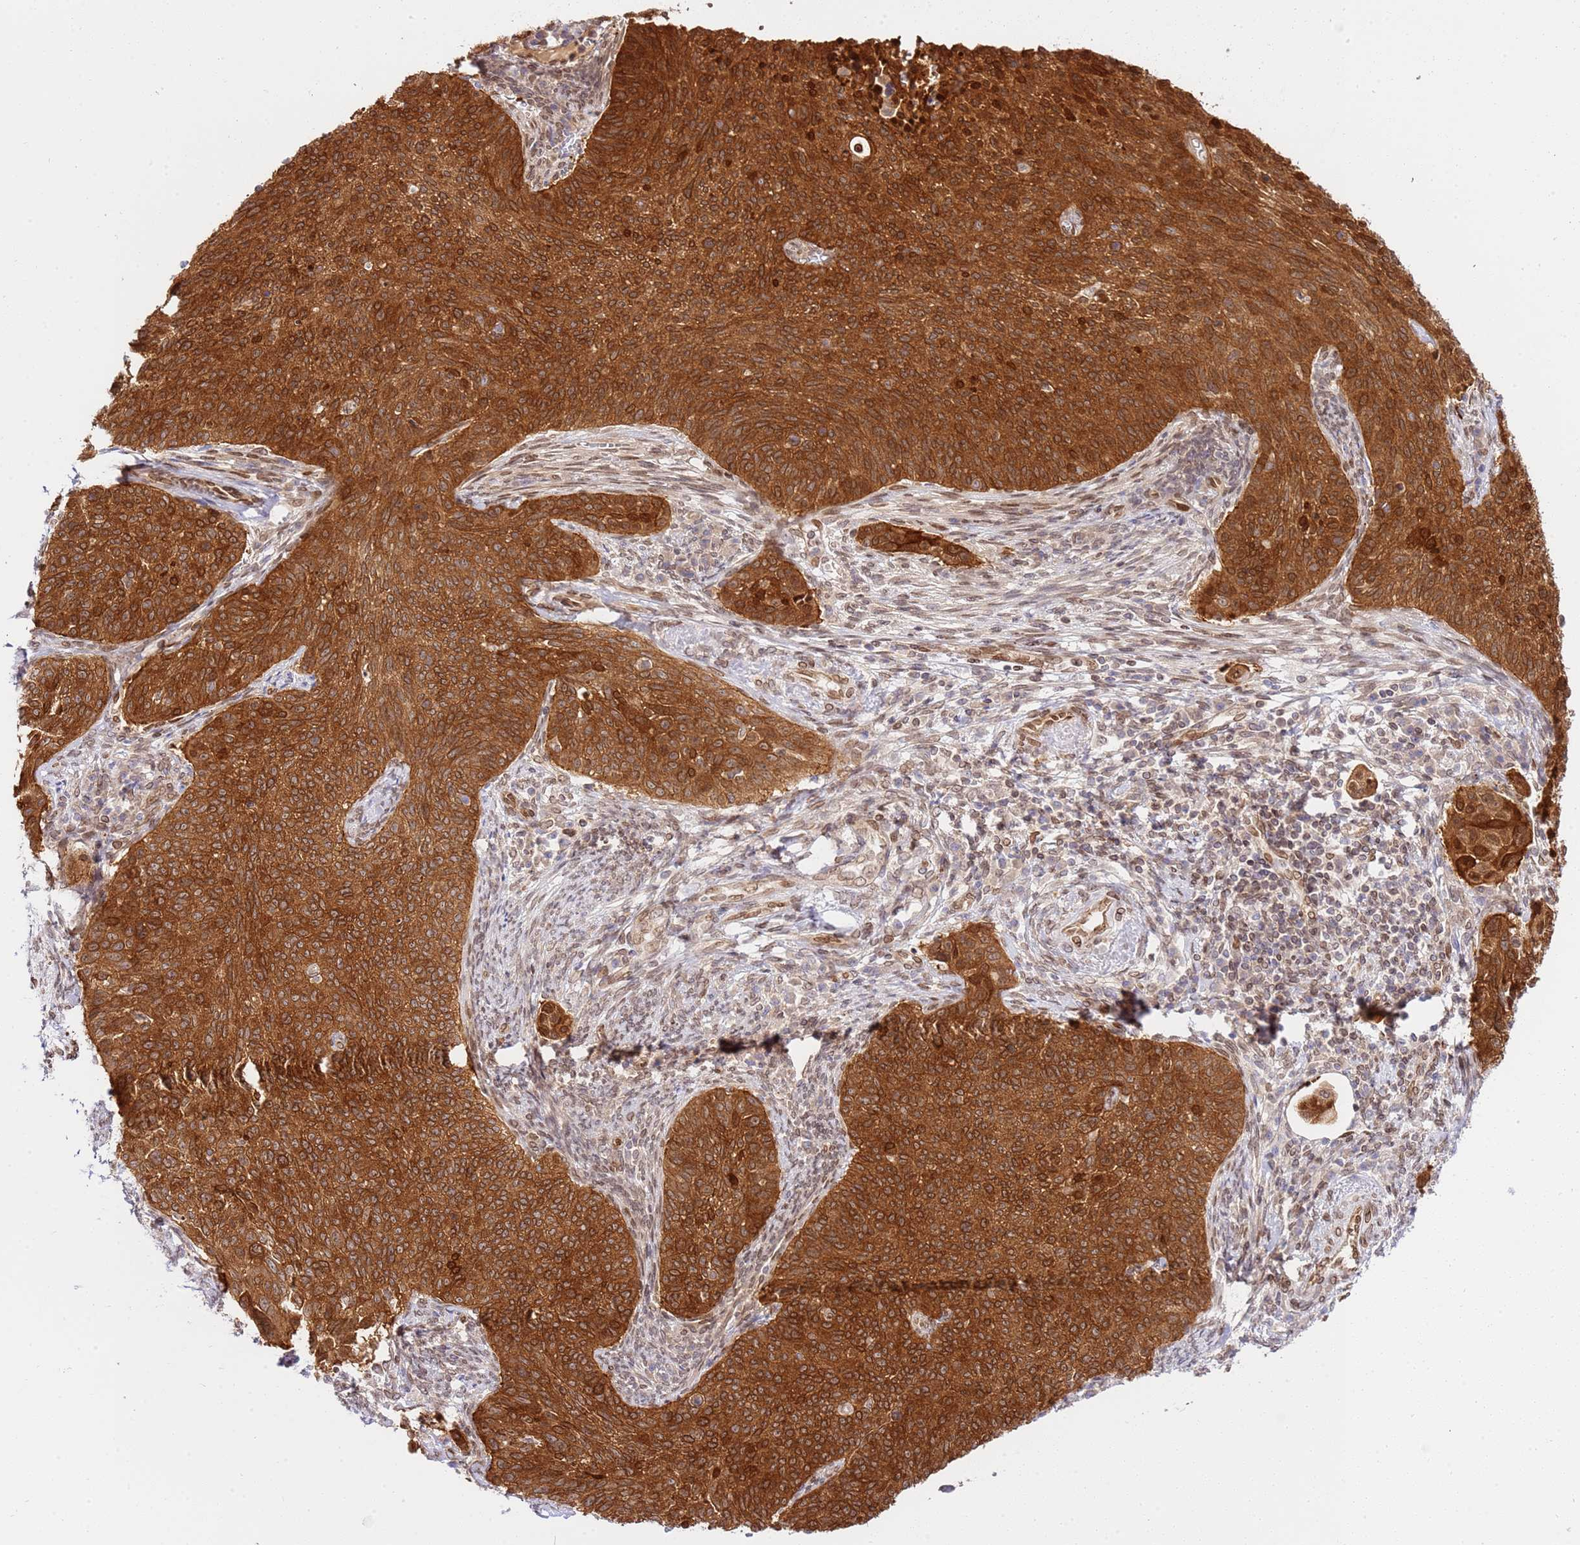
{"staining": {"intensity": "strong", "quantity": ">75%", "location": "cytoplasmic/membranous,nuclear"}, "tissue": "cervical cancer", "cell_type": "Tumor cells", "image_type": "cancer", "snomed": [{"axis": "morphology", "description": "Squamous cell carcinoma, NOS"}, {"axis": "topography", "description": "Cervix"}], "caption": "Protein staining demonstrates strong cytoplasmic/membranous and nuclear staining in approximately >75% of tumor cells in cervical cancer.", "gene": "TRIM37", "patient": {"sex": "female", "age": 70}}